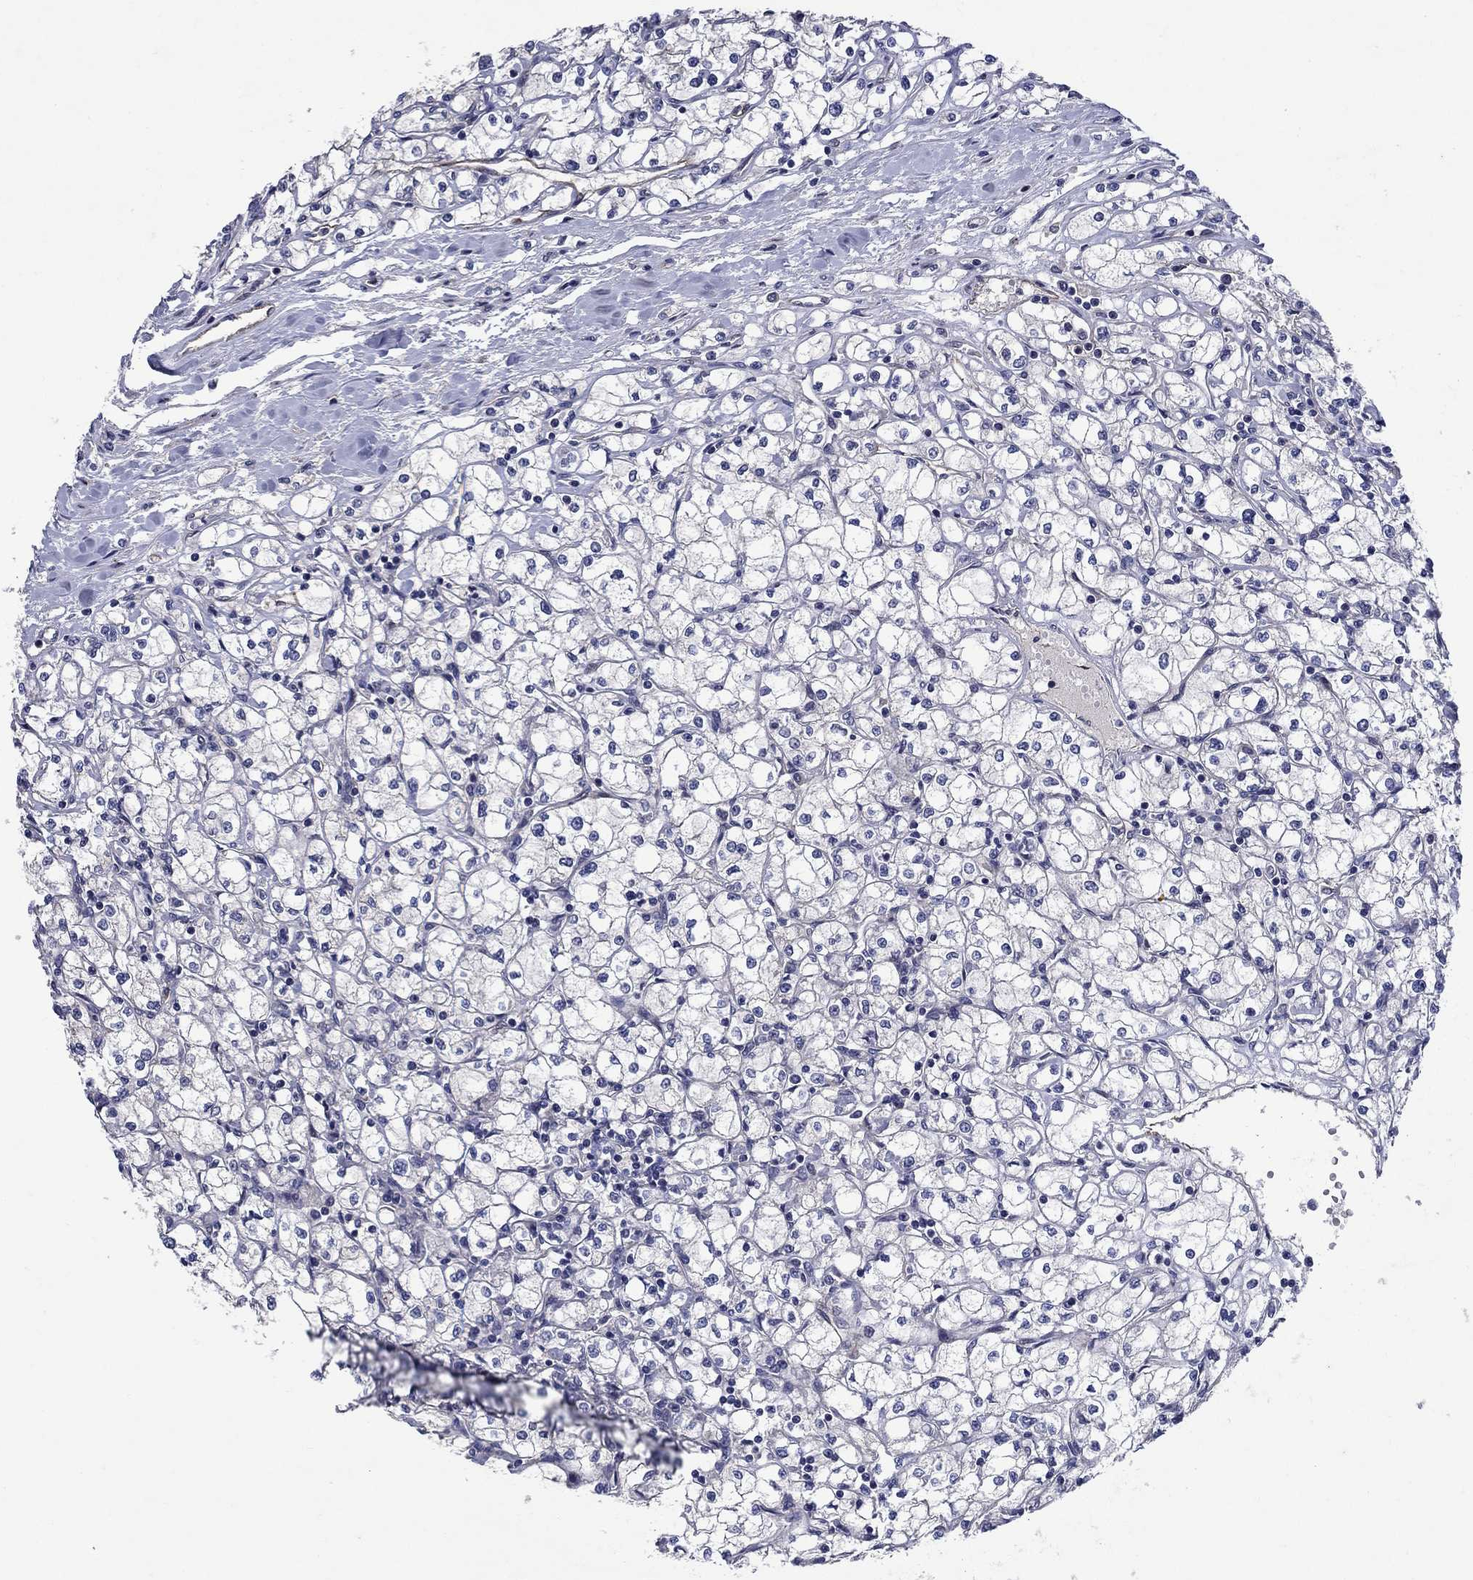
{"staining": {"intensity": "negative", "quantity": "none", "location": "none"}, "tissue": "renal cancer", "cell_type": "Tumor cells", "image_type": "cancer", "snomed": [{"axis": "morphology", "description": "Adenocarcinoma, NOS"}, {"axis": "topography", "description": "Kidney"}], "caption": "Immunohistochemical staining of renal cancer shows no significant staining in tumor cells.", "gene": "SLC7A1", "patient": {"sex": "male", "age": 67}}